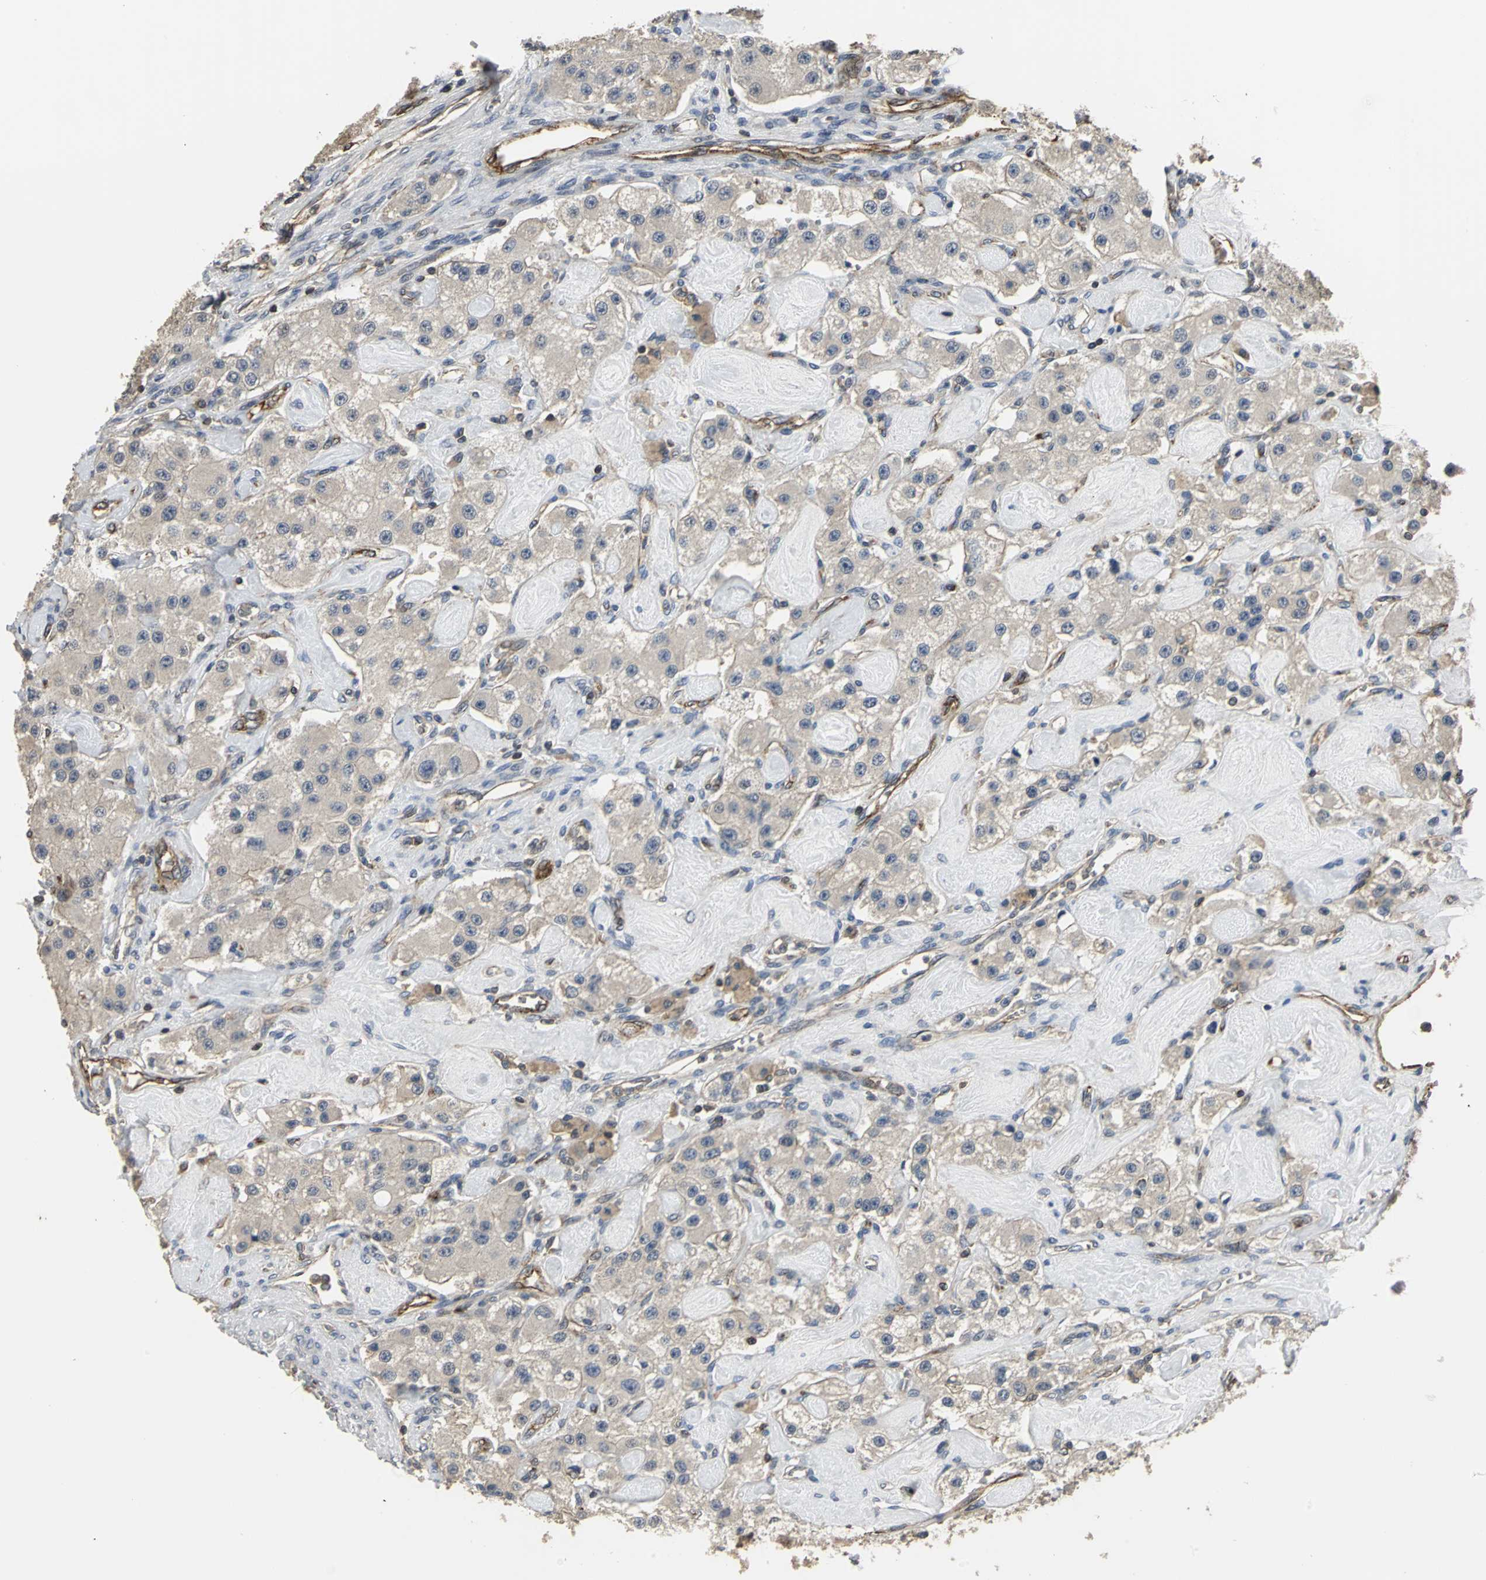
{"staining": {"intensity": "weak", "quantity": "<25%", "location": "cytoplasmic/membranous"}, "tissue": "carcinoid", "cell_type": "Tumor cells", "image_type": "cancer", "snomed": [{"axis": "morphology", "description": "Carcinoid, malignant, NOS"}, {"axis": "topography", "description": "Pancreas"}], "caption": "Immunohistochemistry image of malignant carcinoid stained for a protein (brown), which demonstrates no staining in tumor cells. (DAB immunohistochemistry, high magnification).", "gene": "RAPGEF1", "patient": {"sex": "male", "age": 41}}